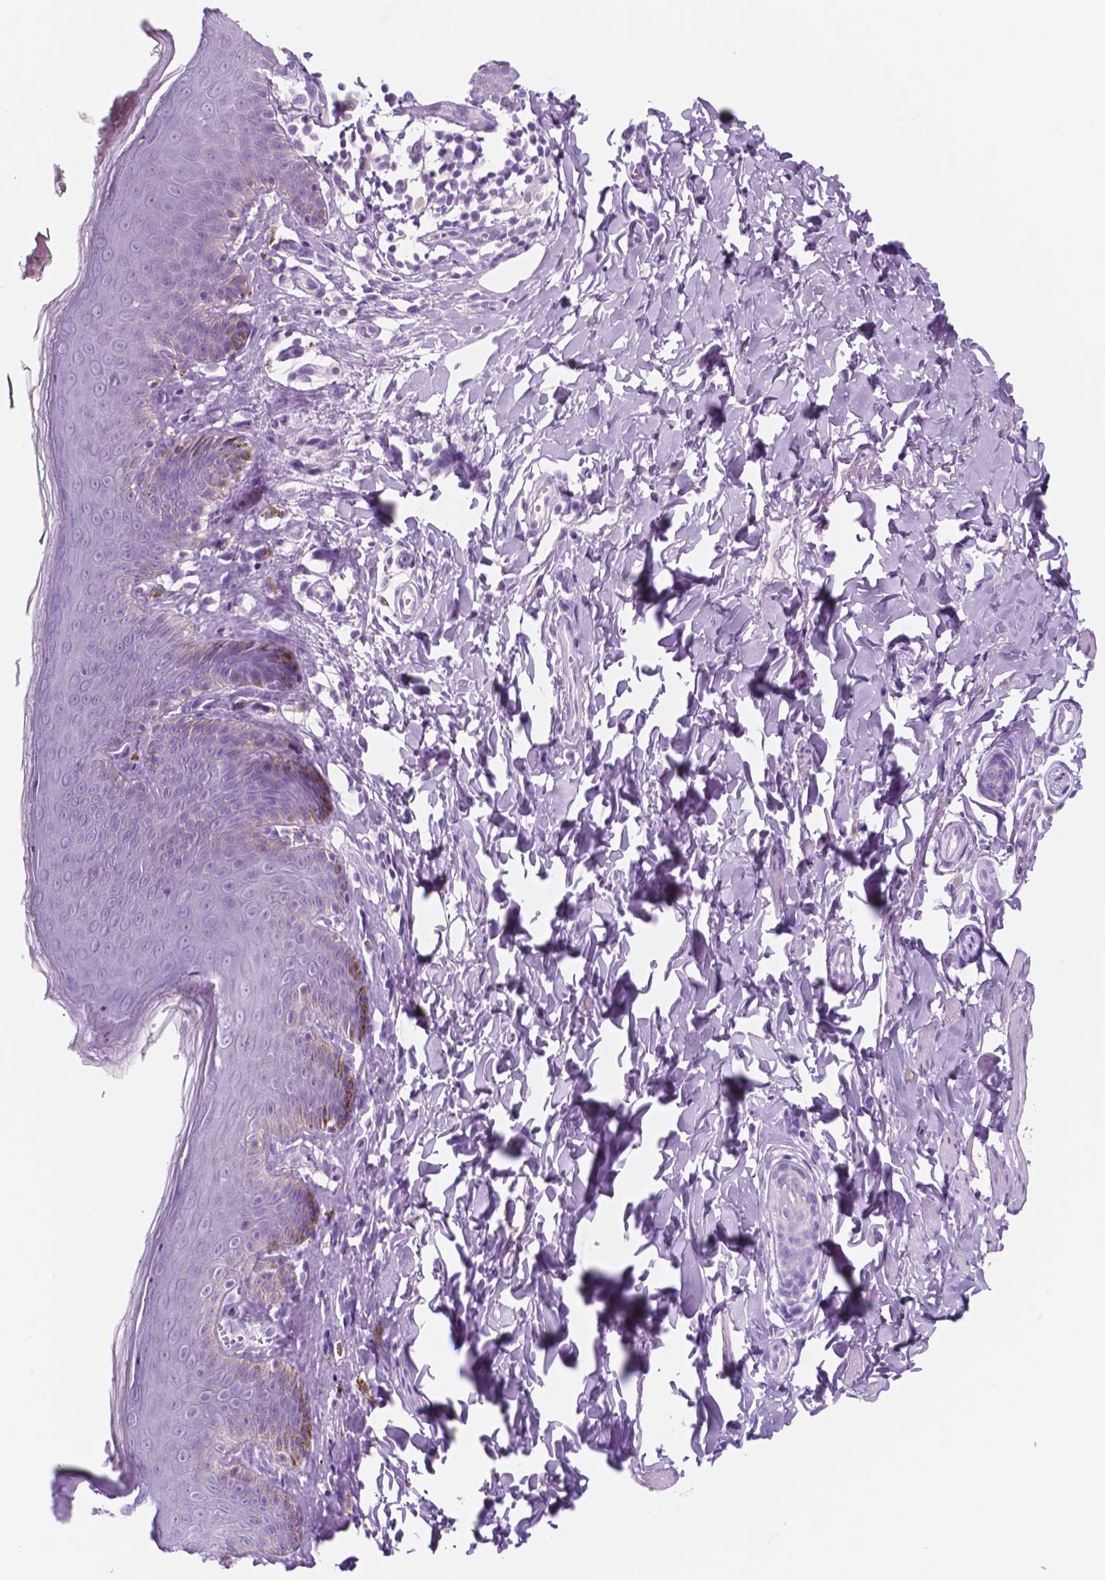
{"staining": {"intensity": "negative", "quantity": "none", "location": "none"}, "tissue": "skin", "cell_type": "Epidermal cells", "image_type": "normal", "snomed": [{"axis": "morphology", "description": "Normal tissue, NOS"}, {"axis": "topography", "description": "Vulva"}, {"axis": "topography", "description": "Peripheral nerve tissue"}], "caption": "Epidermal cells are negative for brown protein staining in normal skin. (Immunohistochemistry (ihc), brightfield microscopy, high magnification).", "gene": "CUZD1", "patient": {"sex": "female", "age": 66}}